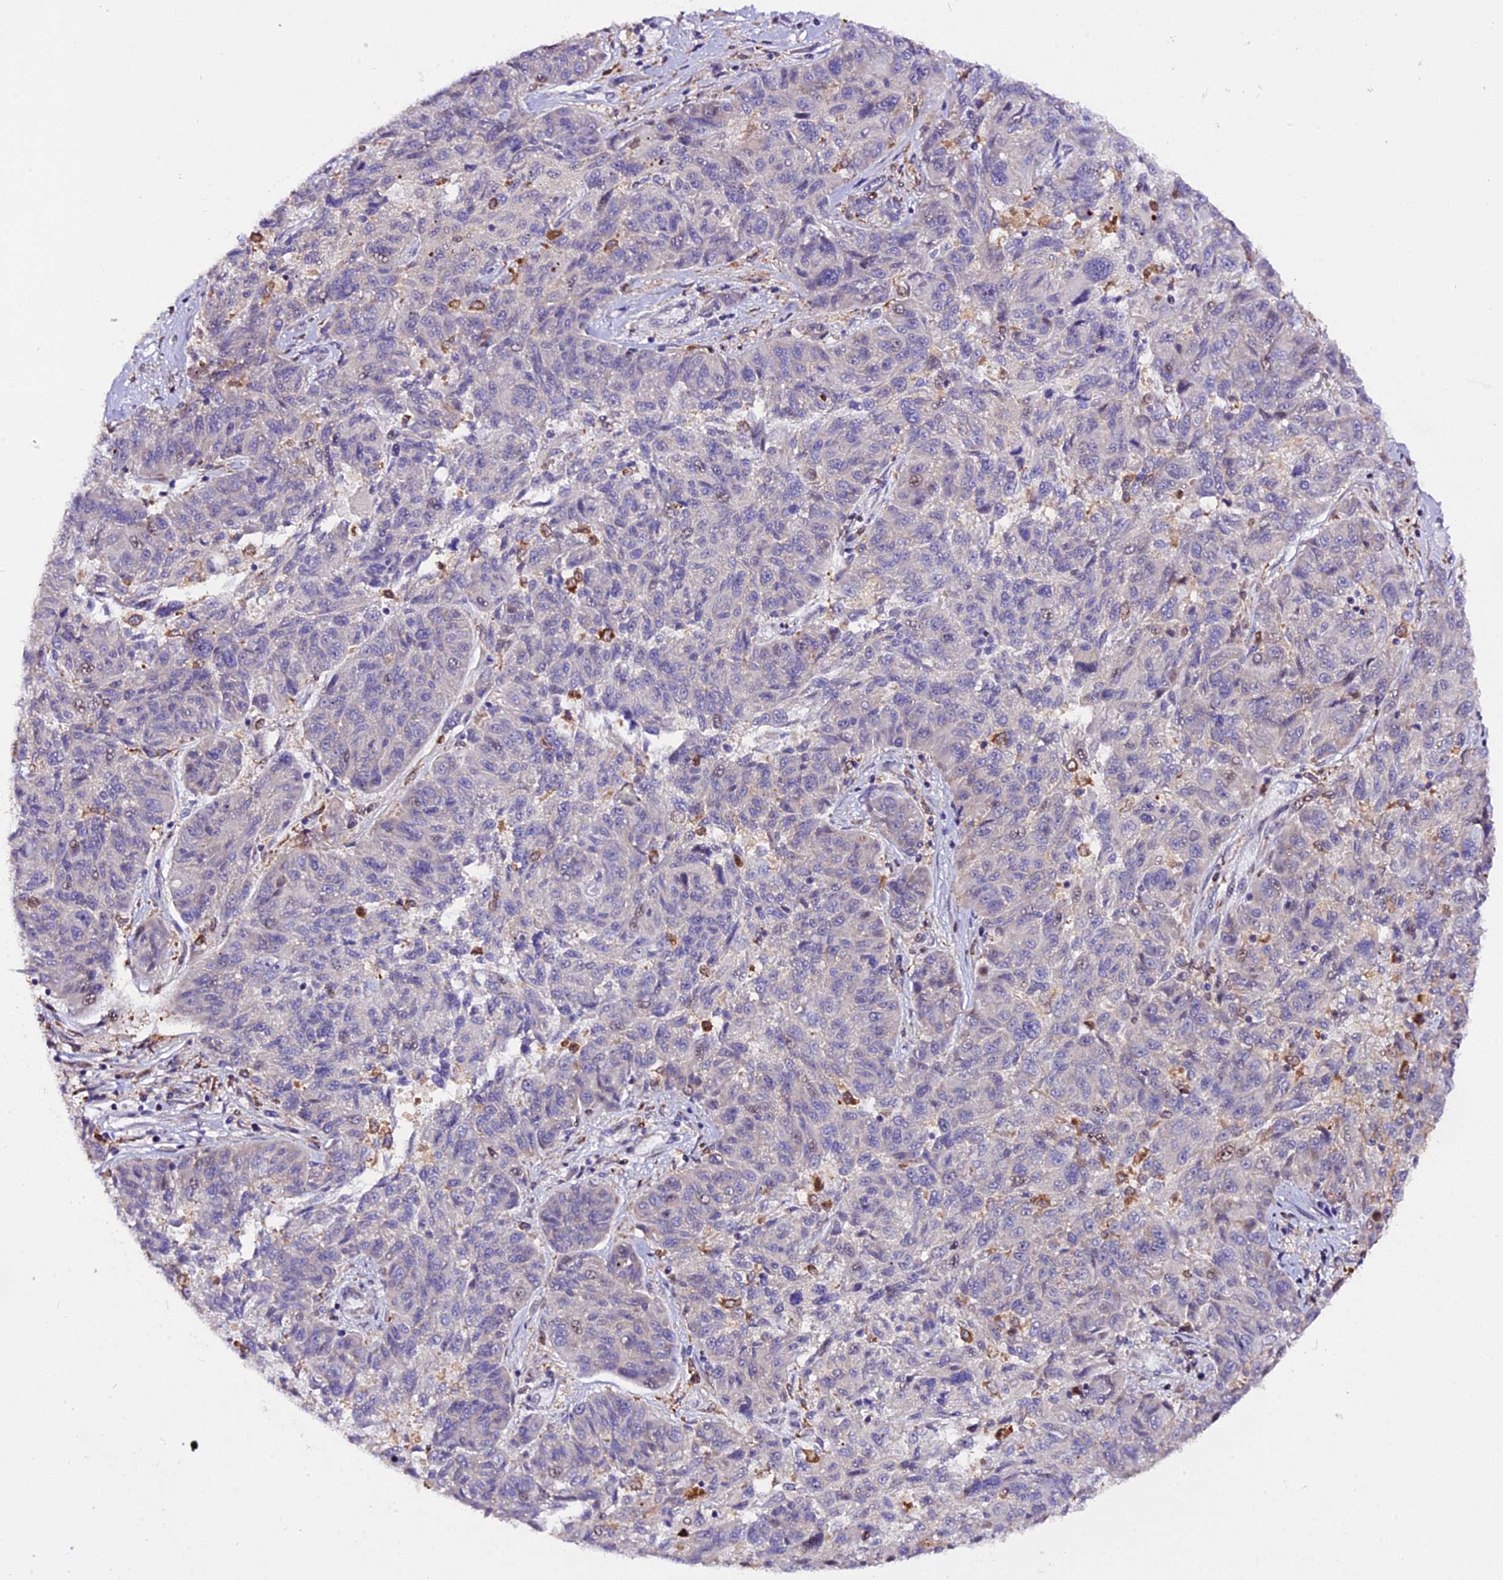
{"staining": {"intensity": "negative", "quantity": "none", "location": "none"}, "tissue": "melanoma", "cell_type": "Tumor cells", "image_type": "cancer", "snomed": [{"axis": "morphology", "description": "Malignant melanoma, NOS"}, {"axis": "topography", "description": "Skin"}], "caption": "Tumor cells show no significant protein staining in melanoma. (Stains: DAB (3,3'-diaminobenzidine) immunohistochemistry with hematoxylin counter stain, Microscopy: brightfield microscopy at high magnification).", "gene": "HERPUD1", "patient": {"sex": "male", "age": 53}}